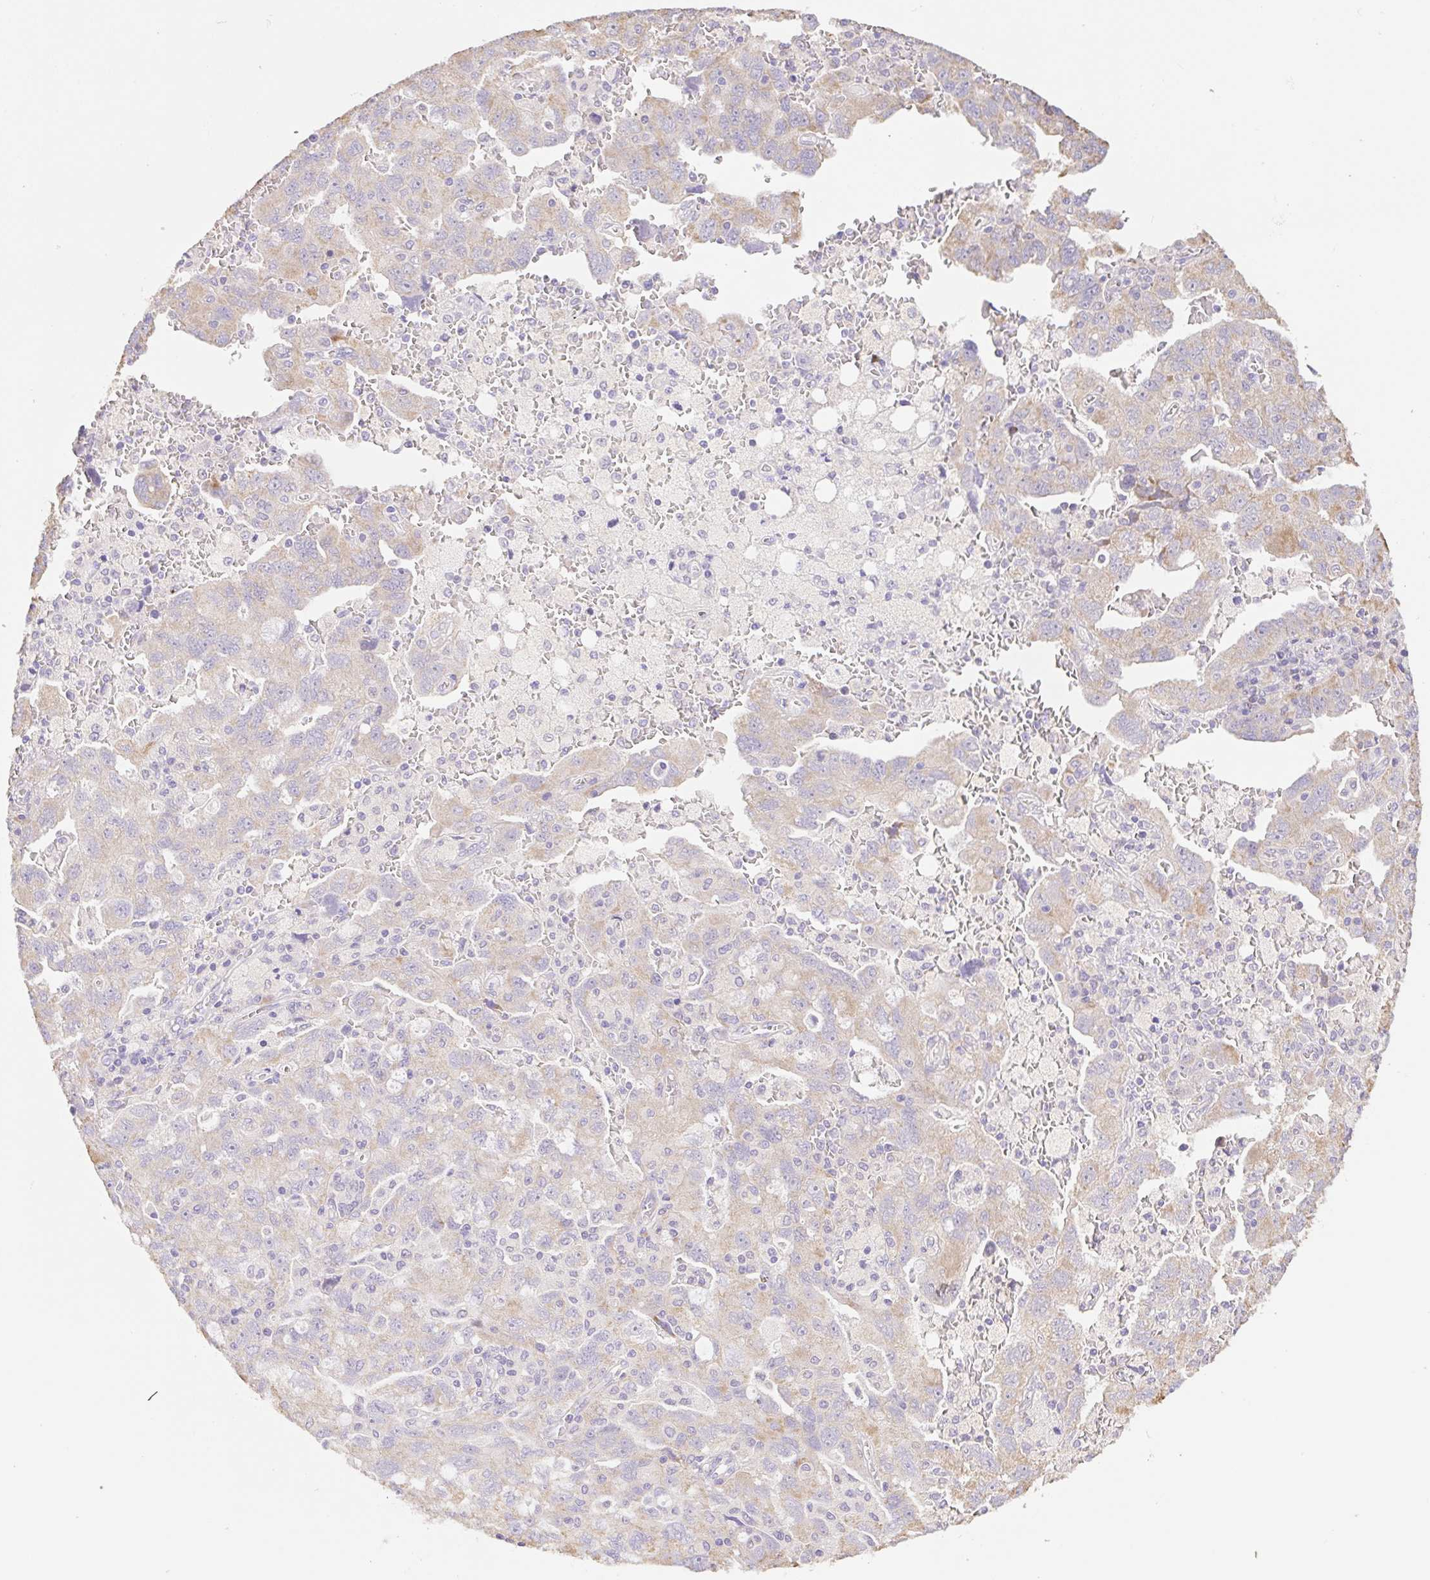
{"staining": {"intensity": "weak", "quantity": "25%-75%", "location": "cytoplasmic/membranous"}, "tissue": "ovarian cancer", "cell_type": "Tumor cells", "image_type": "cancer", "snomed": [{"axis": "morphology", "description": "Carcinoma, NOS"}, {"axis": "morphology", "description": "Cystadenocarcinoma, serous, NOS"}, {"axis": "topography", "description": "Ovary"}], "caption": "The immunohistochemical stain shows weak cytoplasmic/membranous positivity in tumor cells of ovarian cancer (carcinoma) tissue.", "gene": "COPZ2", "patient": {"sex": "female", "age": 69}}